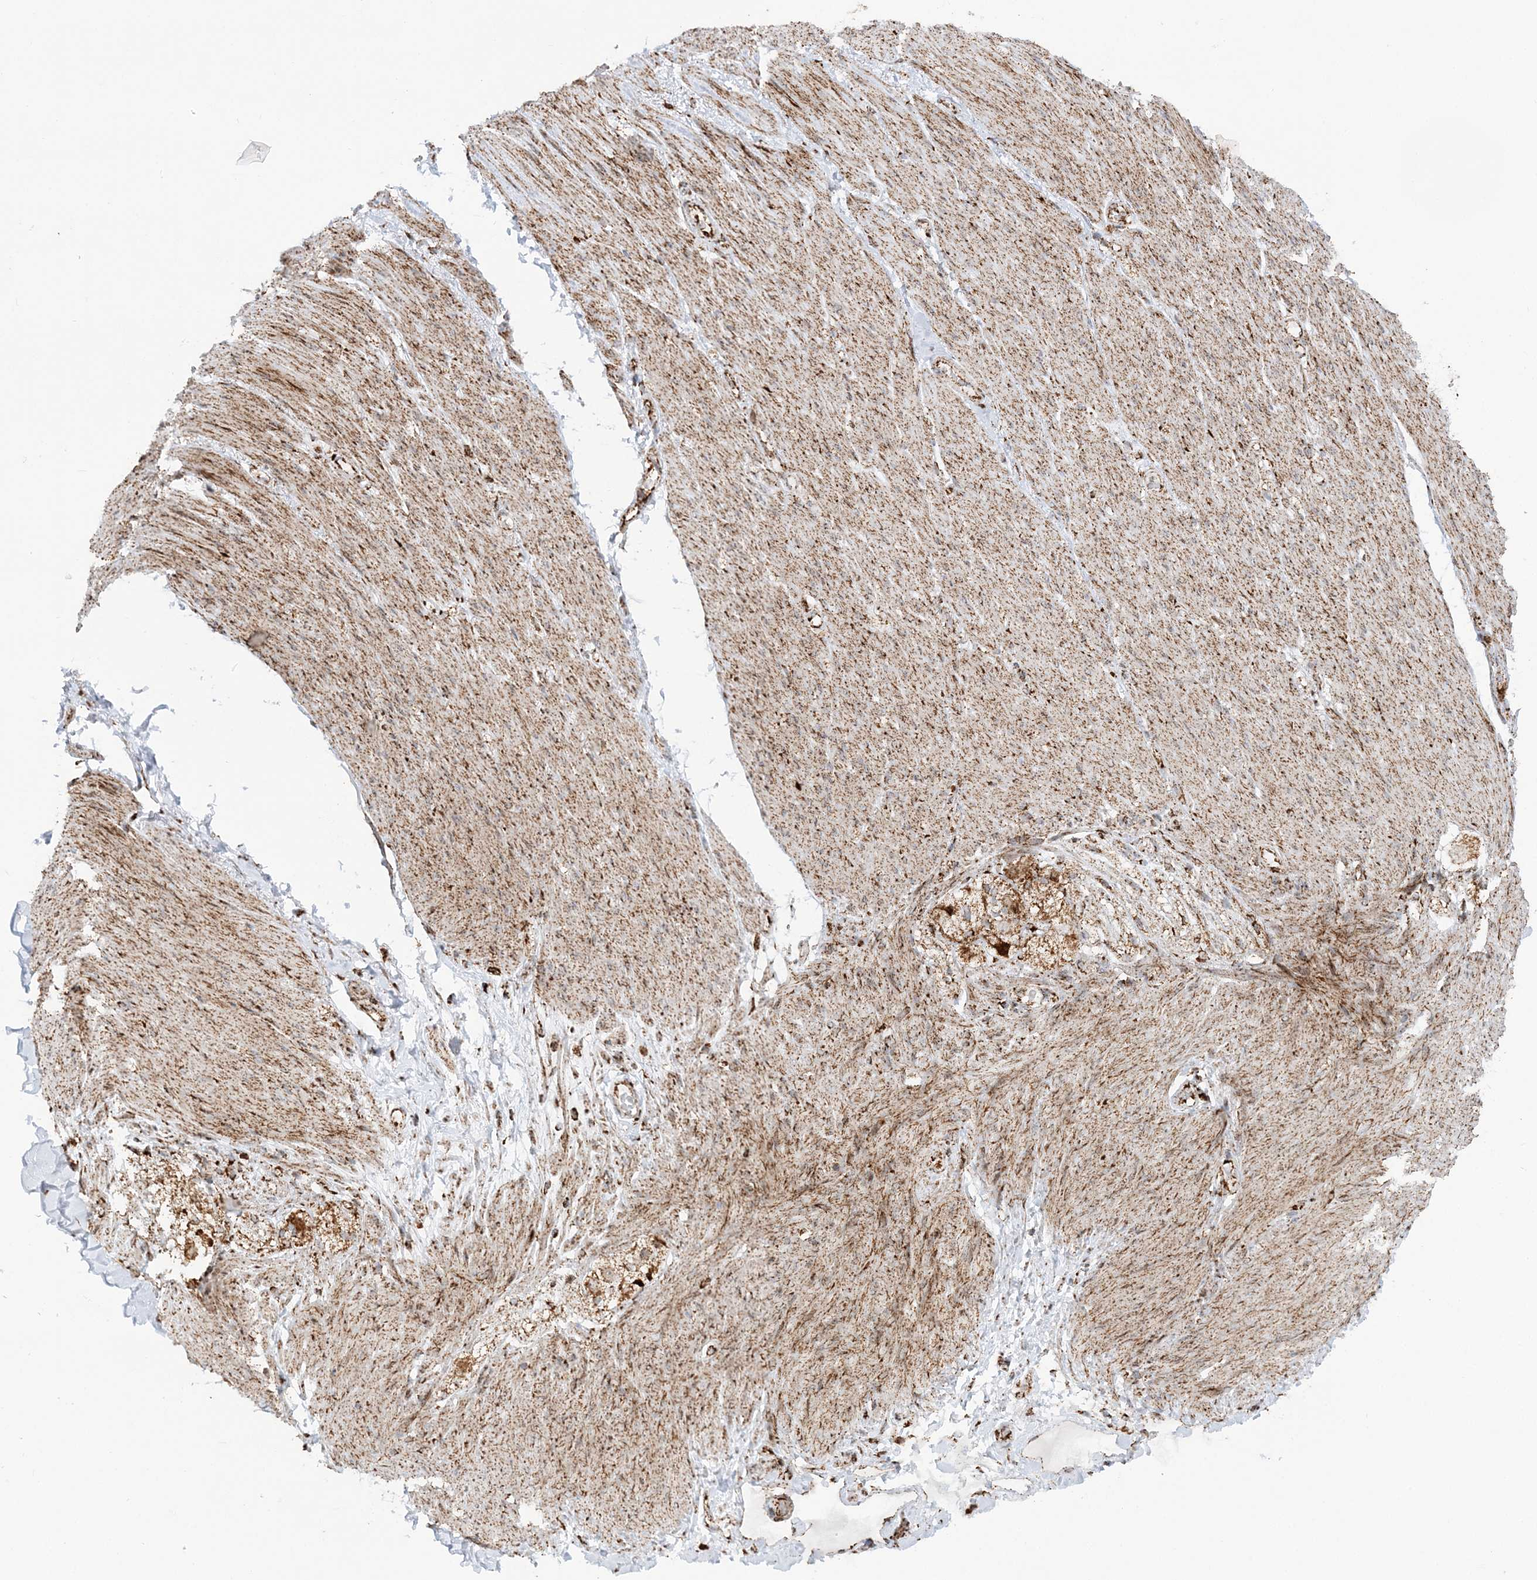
{"staining": {"intensity": "moderate", "quantity": ">75%", "location": "cytoplasmic/membranous"}, "tissue": "adipose tissue", "cell_type": "Adipocytes", "image_type": "normal", "snomed": [{"axis": "morphology", "description": "Normal tissue, NOS"}, {"axis": "topography", "description": "Colon"}, {"axis": "topography", "description": "Peripheral nerve tissue"}], "caption": "High-magnification brightfield microscopy of unremarkable adipose tissue stained with DAB (3,3'-diaminobenzidine) (brown) and counterstained with hematoxylin (blue). adipocytes exhibit moderate cytoplasmic/membranous expression is identified in about>75% of cells. The protein is stained brown, and the nuclei are stained in blue (DAB (3,3'-diaminobenzidine) IHC with brightfield microscopy, high magnification).", "gene": "CRY2", "patient": {"sex": "female", "age": 61}}